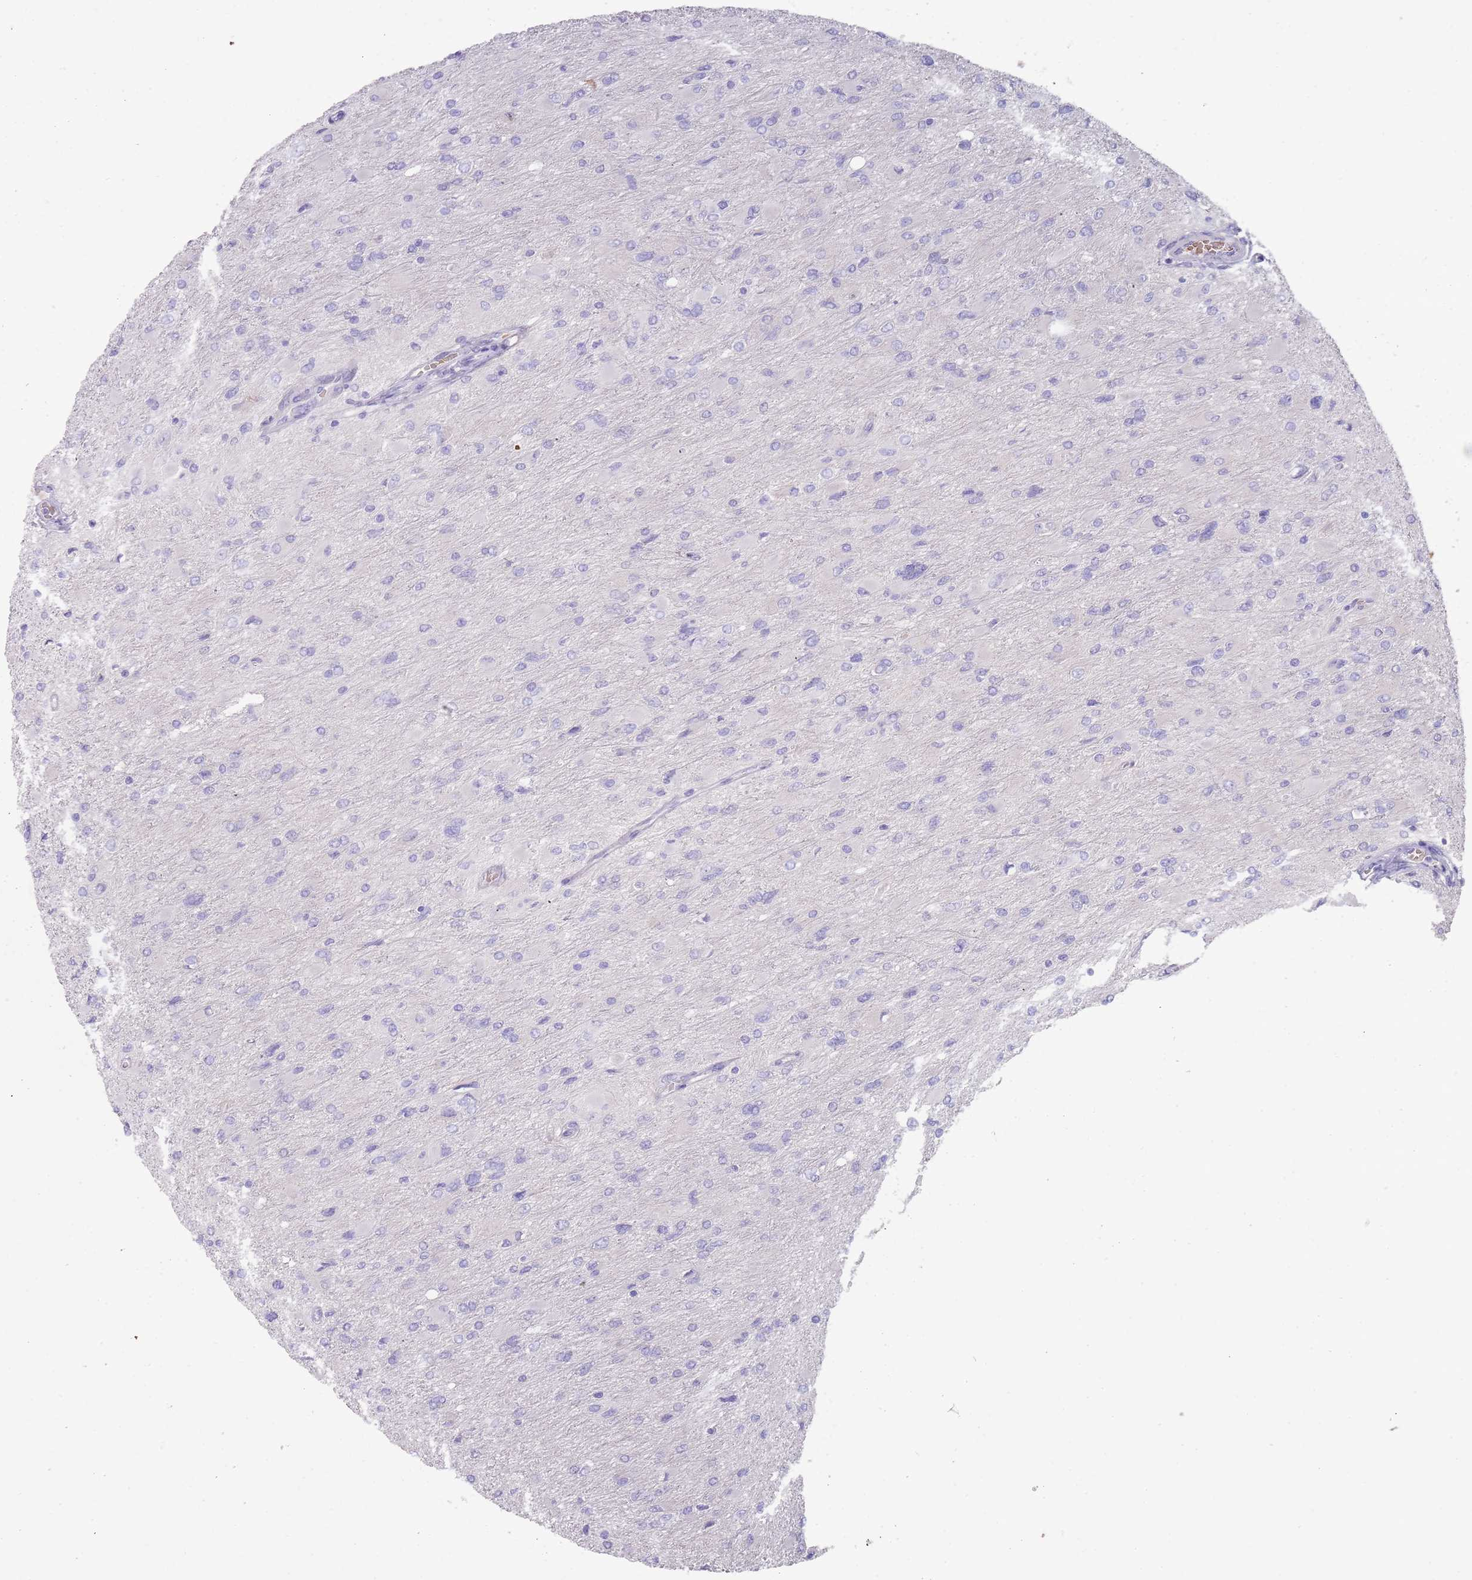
{"staining": {"intensity": "negative", "quantity": "none", "location": "none"}, "tissue": "glioma", "cell_type": "Tumor cells", "image_type": "cancer", "snomed": [{"axis": "morphology", "description": "Glioma, malignant, High grade"}, {"axis": "topography", "description": "Cerebral cortex"}], "caption": "Malignant glioma (high-grade) stained for a protein using immunohistochemistry (IHC) demonstrates no positivity tumor cells.", "gene": "PRAC1", "patient": {"sex": "female", "age": 36}}